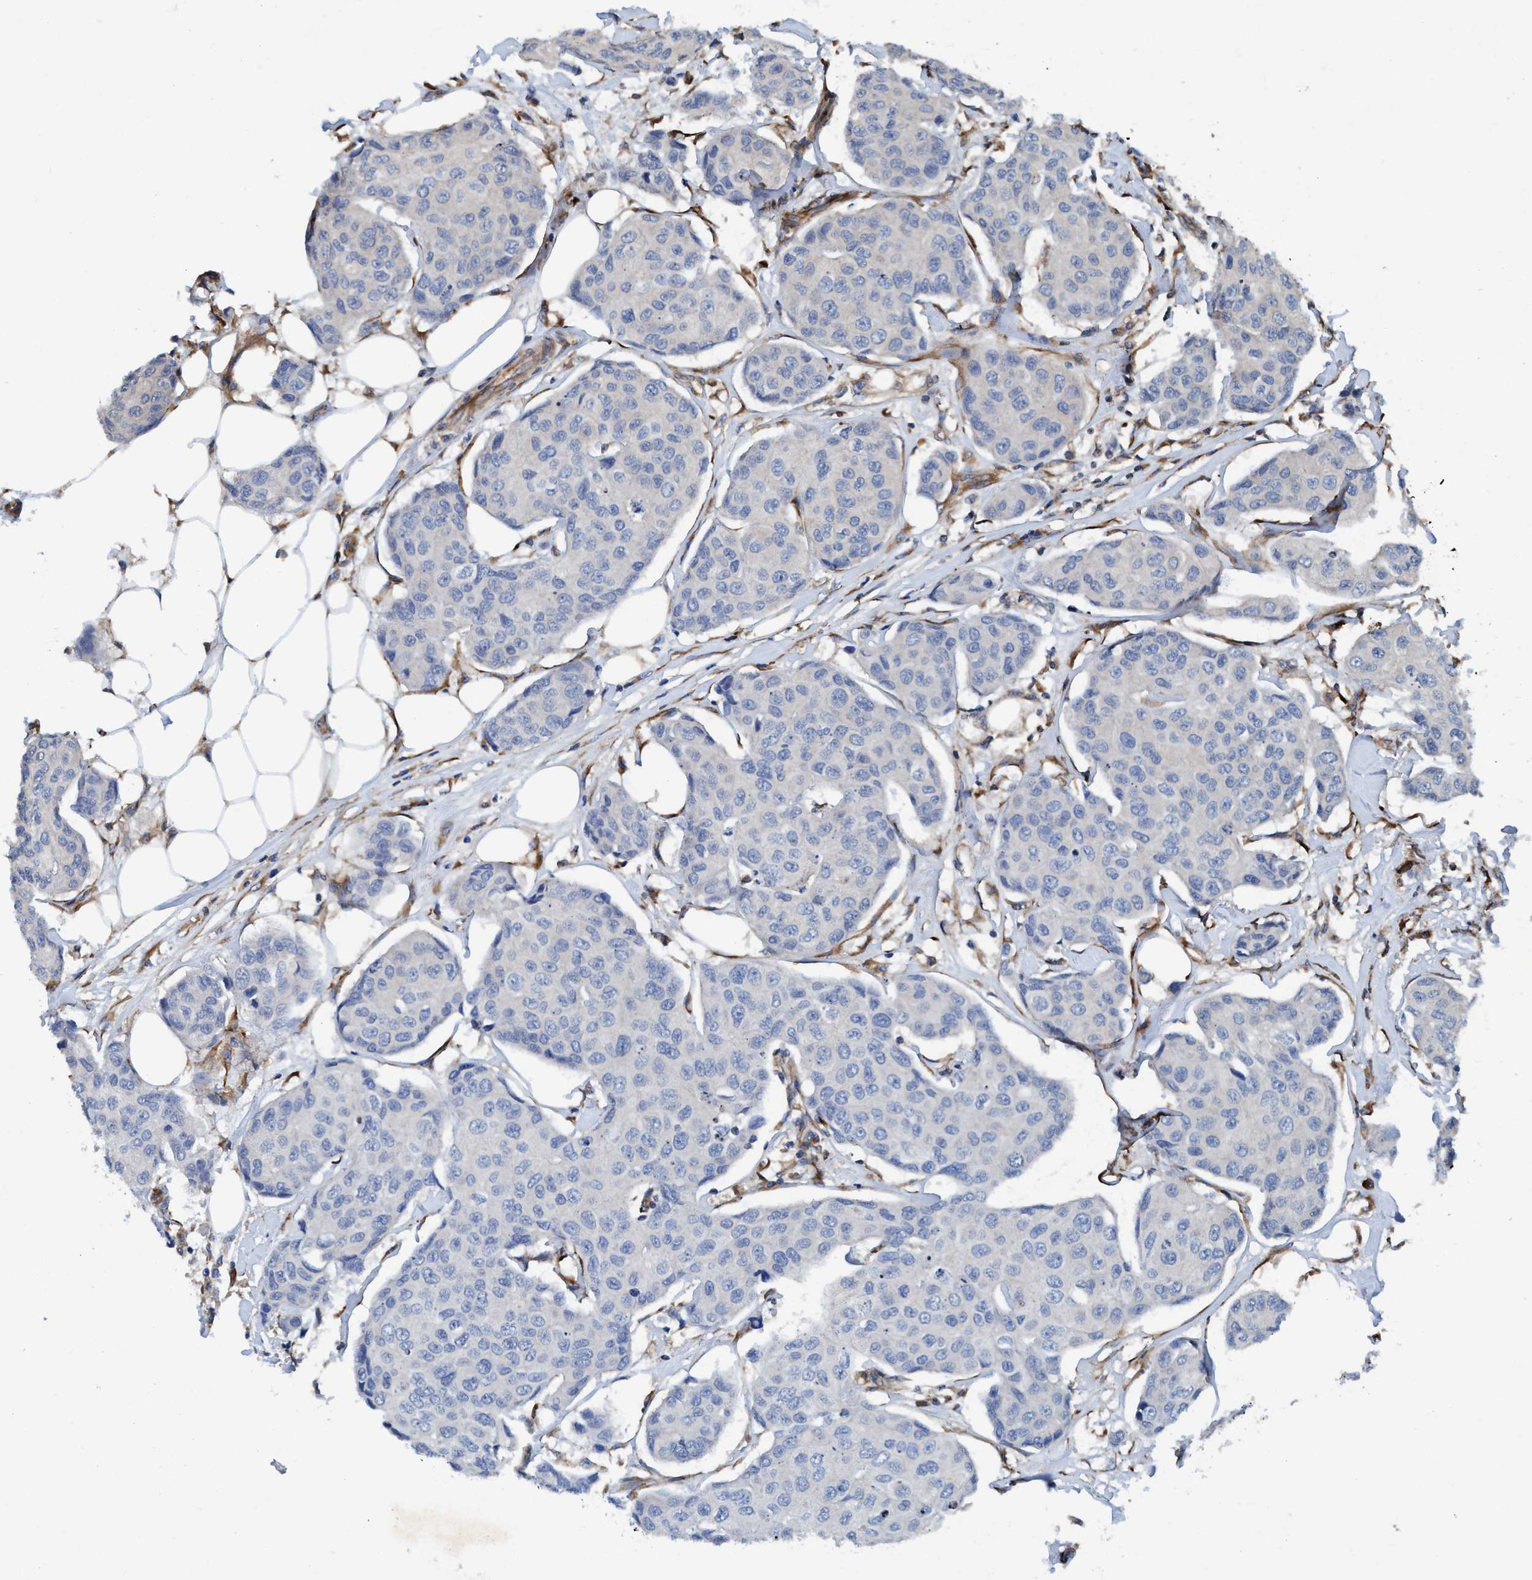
{"staining": {"intensity": "negative", "quantity": "none", "location": "none"}, "tissue": "breast cancer", "cell_type": "Tumor cells", "image_type": "cancer", "snomed": [{"axis": "morphology", "description": "Duct carcinoma"}, {"axis": "topography", "description": "Breast"}], "caption": "Image shows no significant protein staining in tumor cells of intraductal carcinoma (breast).", "gene": "ENDOG", "patient": {"sex": "female", "age": 80}}